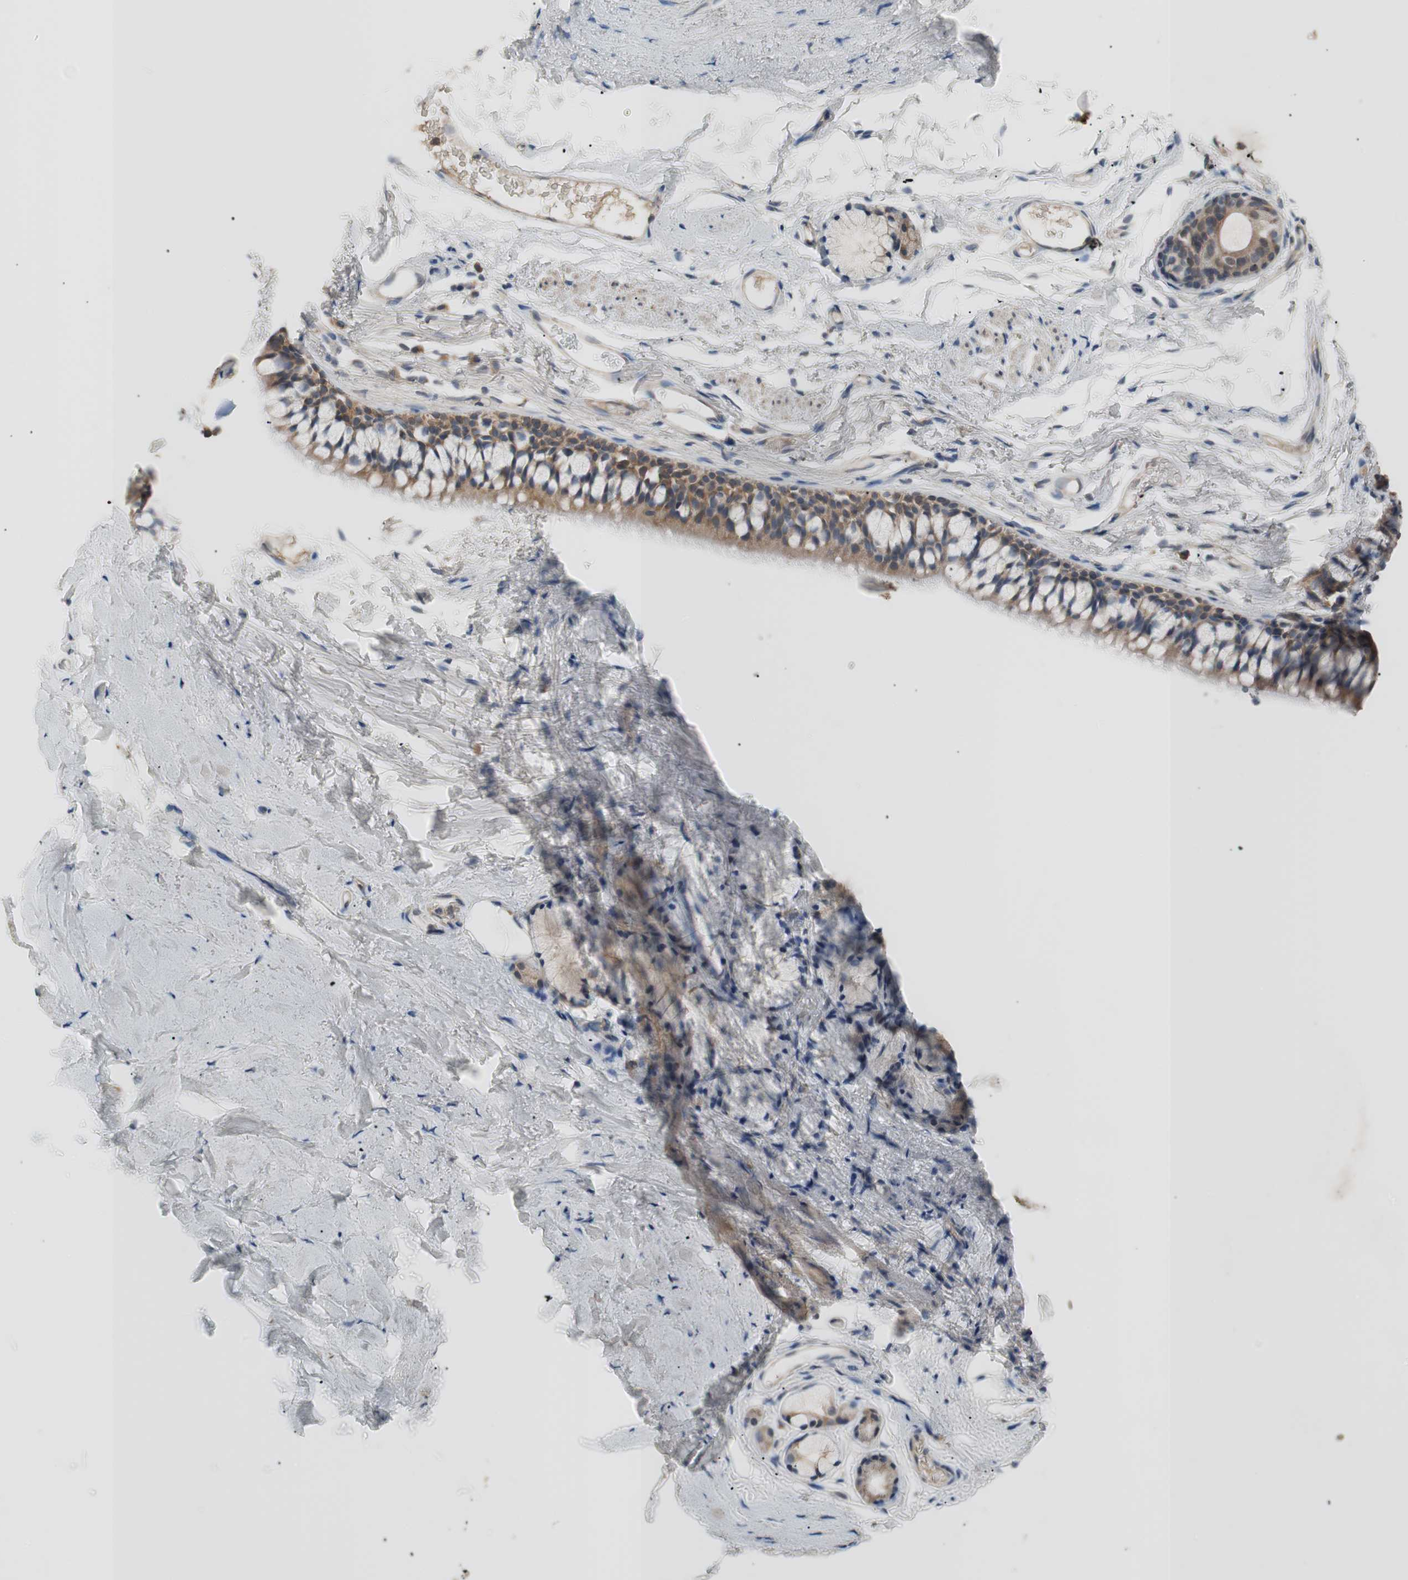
{"staining": {"intensity": "negative", "quantity": "none", "location": "none"}, "tissue": "adipose tissue", "cell_type": "Adipocytes", "image_type": "normal", "snomed": [{"axis": "morphology", "description": "Normal tissue, NOS"}, {"axis": "topography", "description": "Cartilage tissue"}, {"axis": "topography", "description": "Bronchus"}], "caption": "Immunohistochemistry (IHC) photomicrograph of unremarkable human adipose tissue stained for a protein (brown), which shows no positivity in adipocytes.", "gene": "FADS2", "patient": {"sex": "female", "age": 73}}